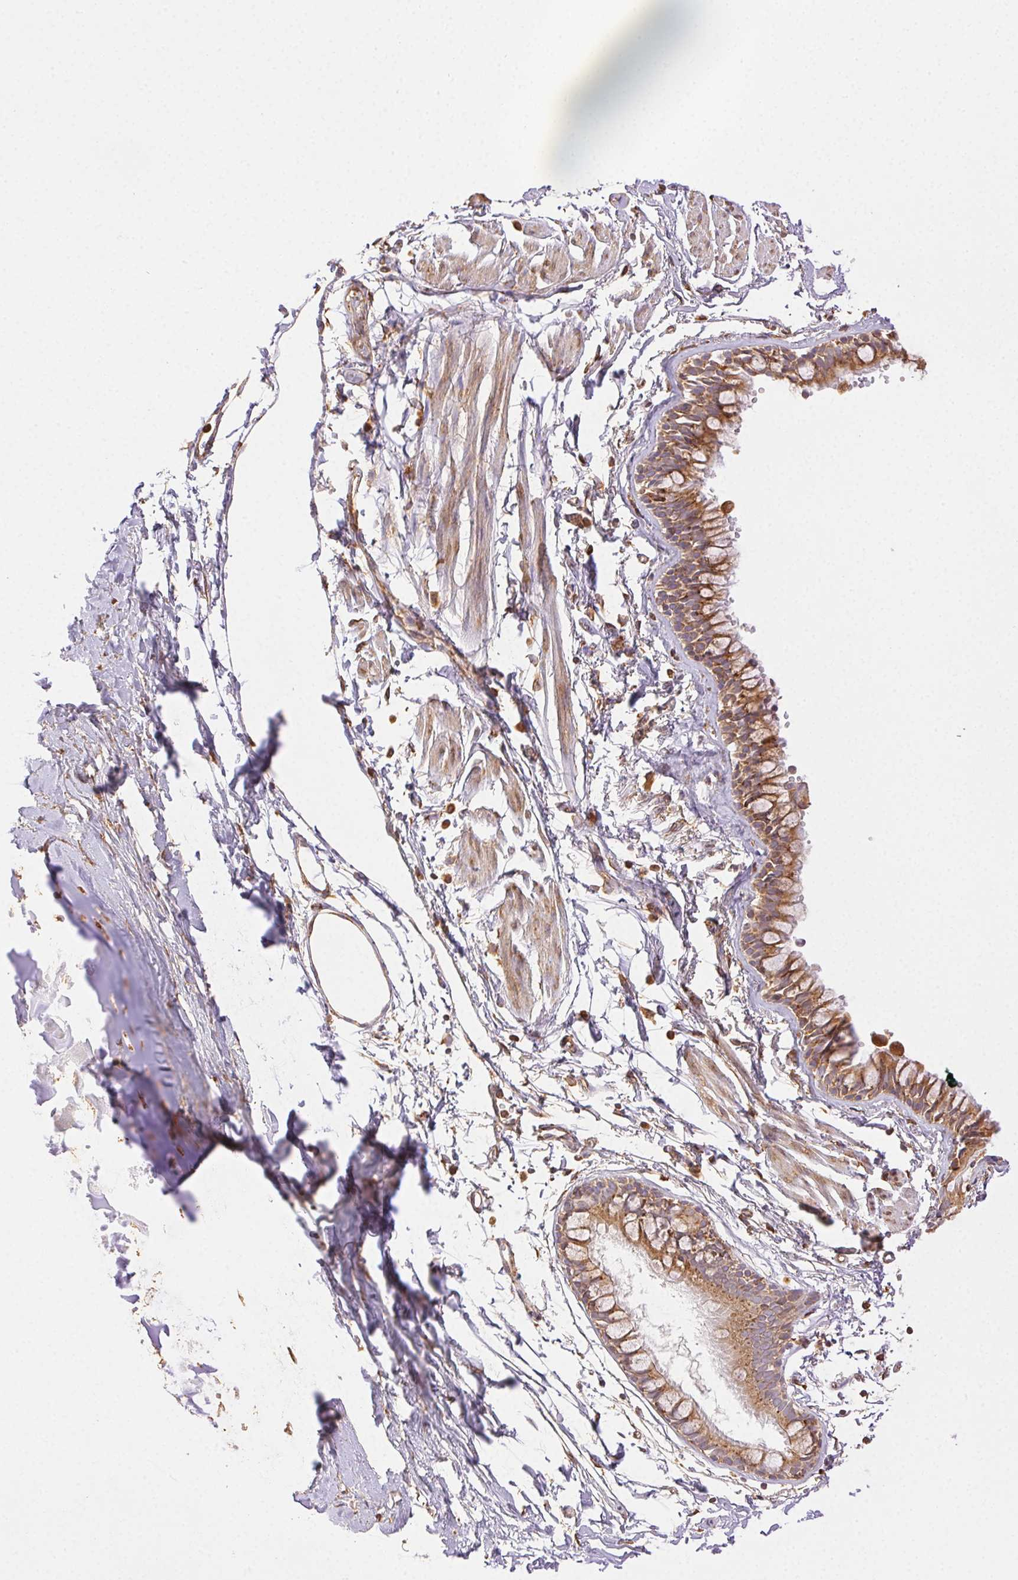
{"staining": {"intensity": "moderate", "quantity": ">75%", "location": "cytoplasmic/membranous"}, "tissue": "bronchus", "cell_type": "Respiratory epithelial cells", "image_type": "normal", "snomed": [{"axis": "morphology", "description": "Normal tissue, NOS"}, {"axis": "topography", "description": "Cartilage tissue"}, {"axis": "topography", "description": "Bronchus"}], "caption": "Protein staining demonstrates moderate cytoplasmic/membranous positivity in about >75% of respiratory epithelial cells in normal bronchus. (IHC, brightfield microscopy, high magnification).", "gene": "ENTREP1", "patient": {"sex": "female", "age": 59}}